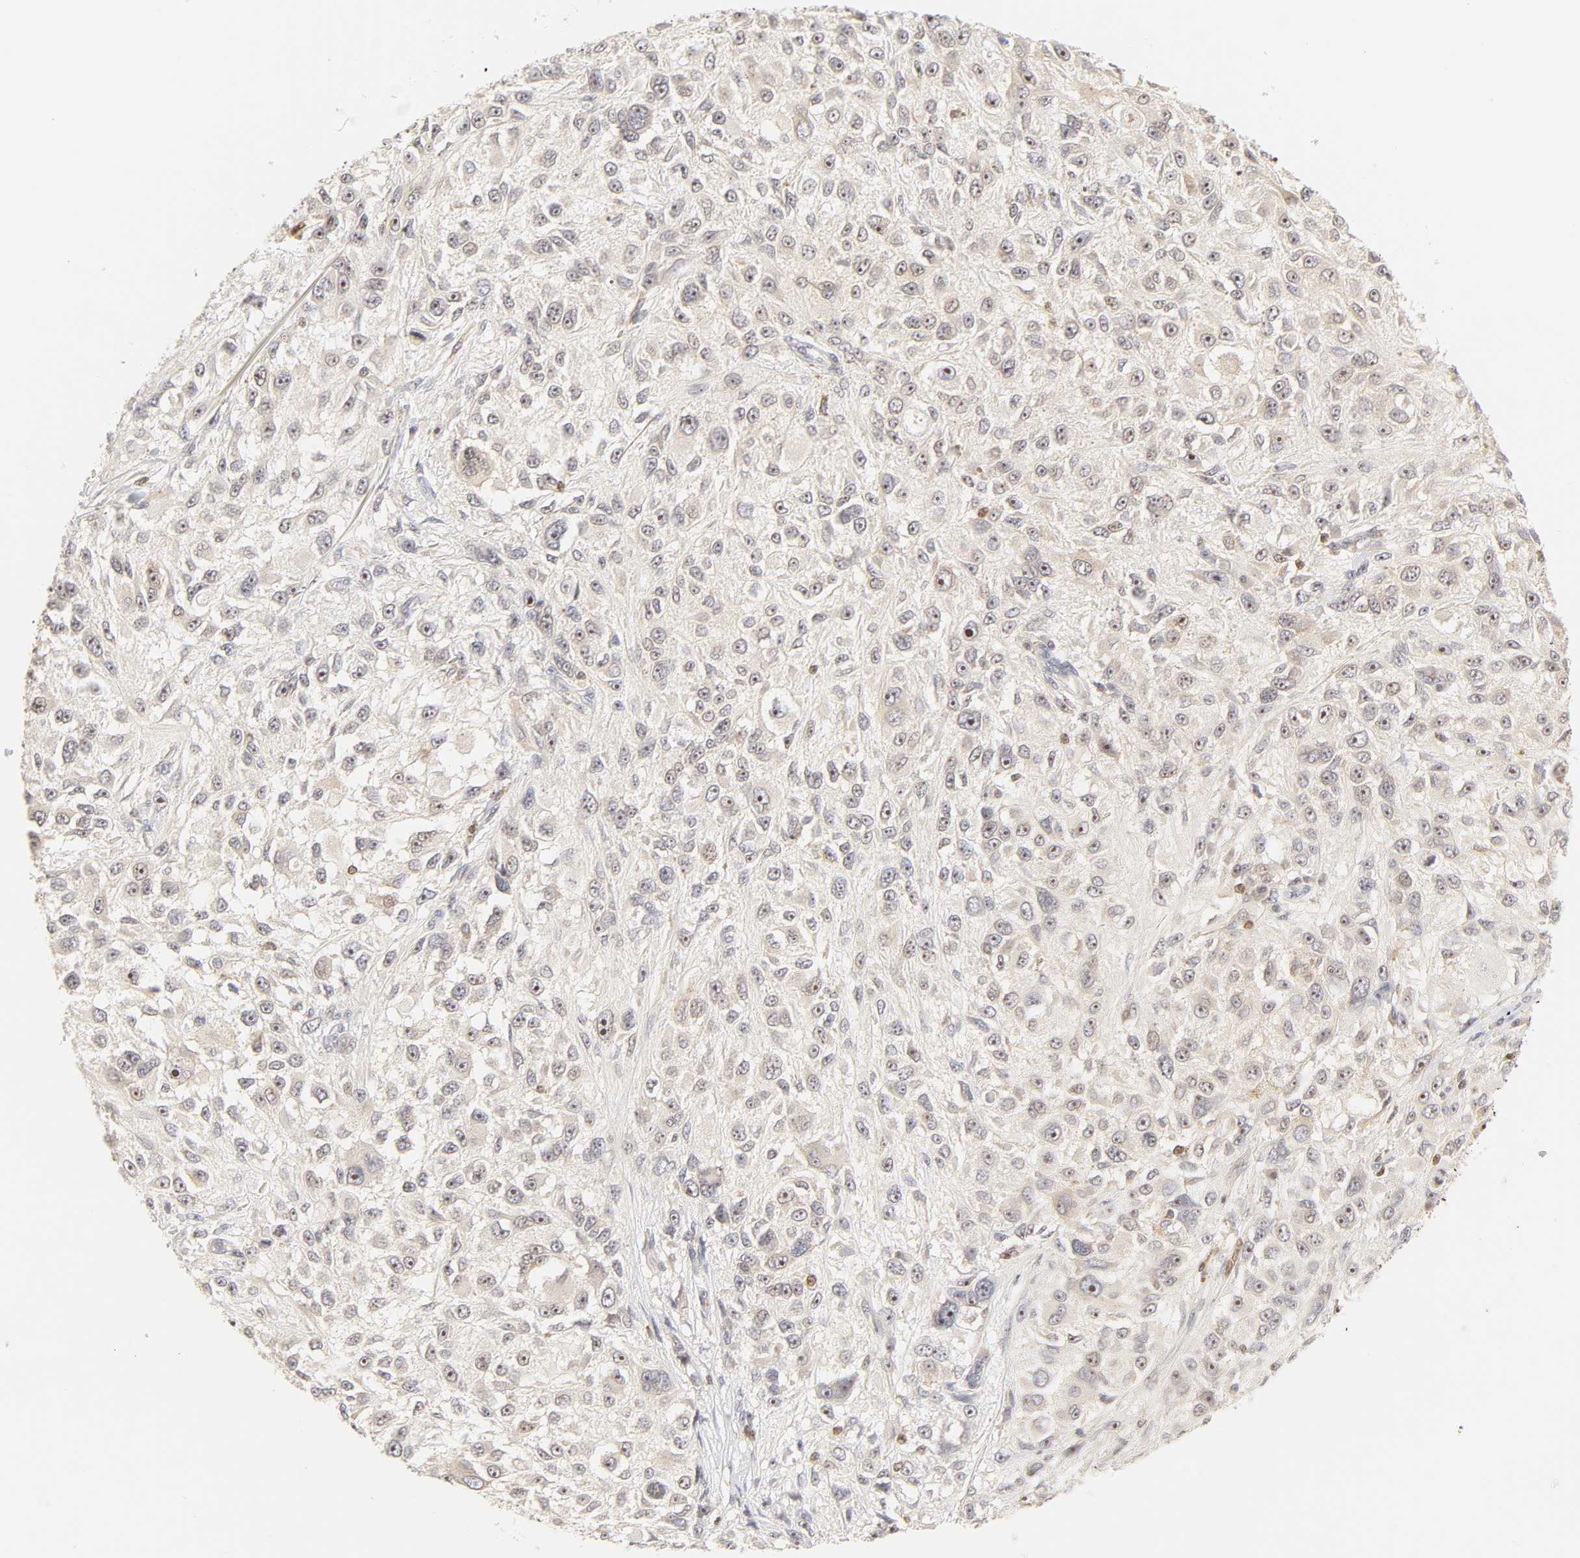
{"staining": {"intensity": "weak", "quantity": "25%-75%", "location": "nuclear"}, "tissue": "melanoma", "cell_type": "Tumor cells", "image_type": "cancer", "snomed": [{"axis": "morphology", "description": "Necrosis, NOS"}, {"axis": "morphology", "description": "Malignant melanoma, NOS"}, {"axis": "topography", "description": "Skin"}], "caption": "A brown stain labels weak nuclear expression of a protein in melanoma tumor cells.", "gene": "KIF2A", "patient": {"sex": "female", "age": 87}}